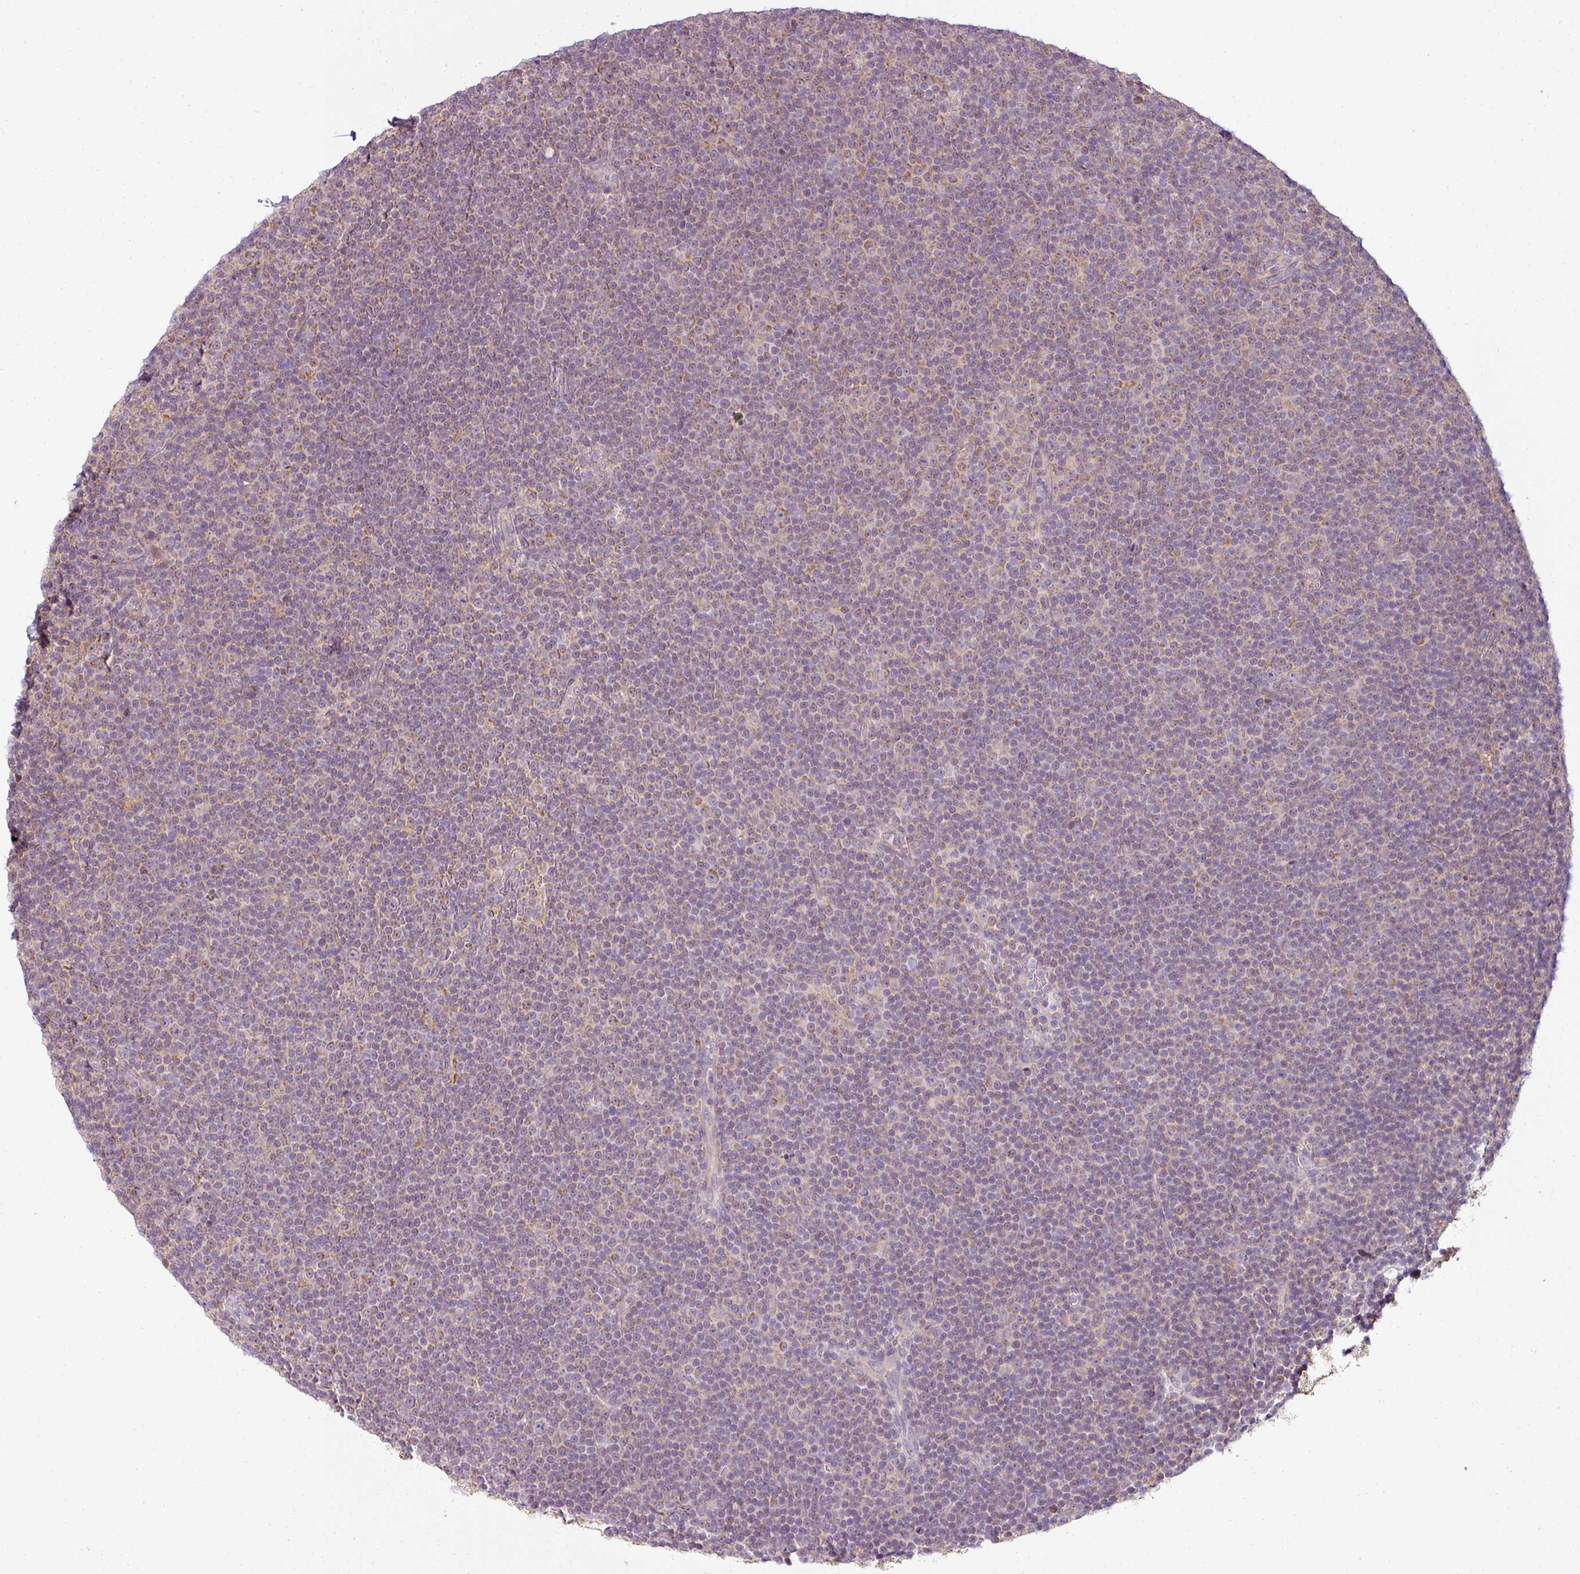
{"staining": {"intensity": "moderate", "quantity": "25%-75%", "location": "cytoplasmic/membranous"}, "tissue": "lymphoma", "cell_type": "Tumor cells", "image_type": "cancer", "snomed": [{"axis": "morphology", "description": "Malignant lymphoma, non-Hodgkin's type, Low grade"}, {"axis": "topography", "description": "Lymph node"}], "caption": "Moderate cytoplasmic/membranous expression is appreciated in approximately 25%-75% of tumor cells in lymphoma.", "gene": "LY75", "patient": {"sex": "female", "age": 67}}